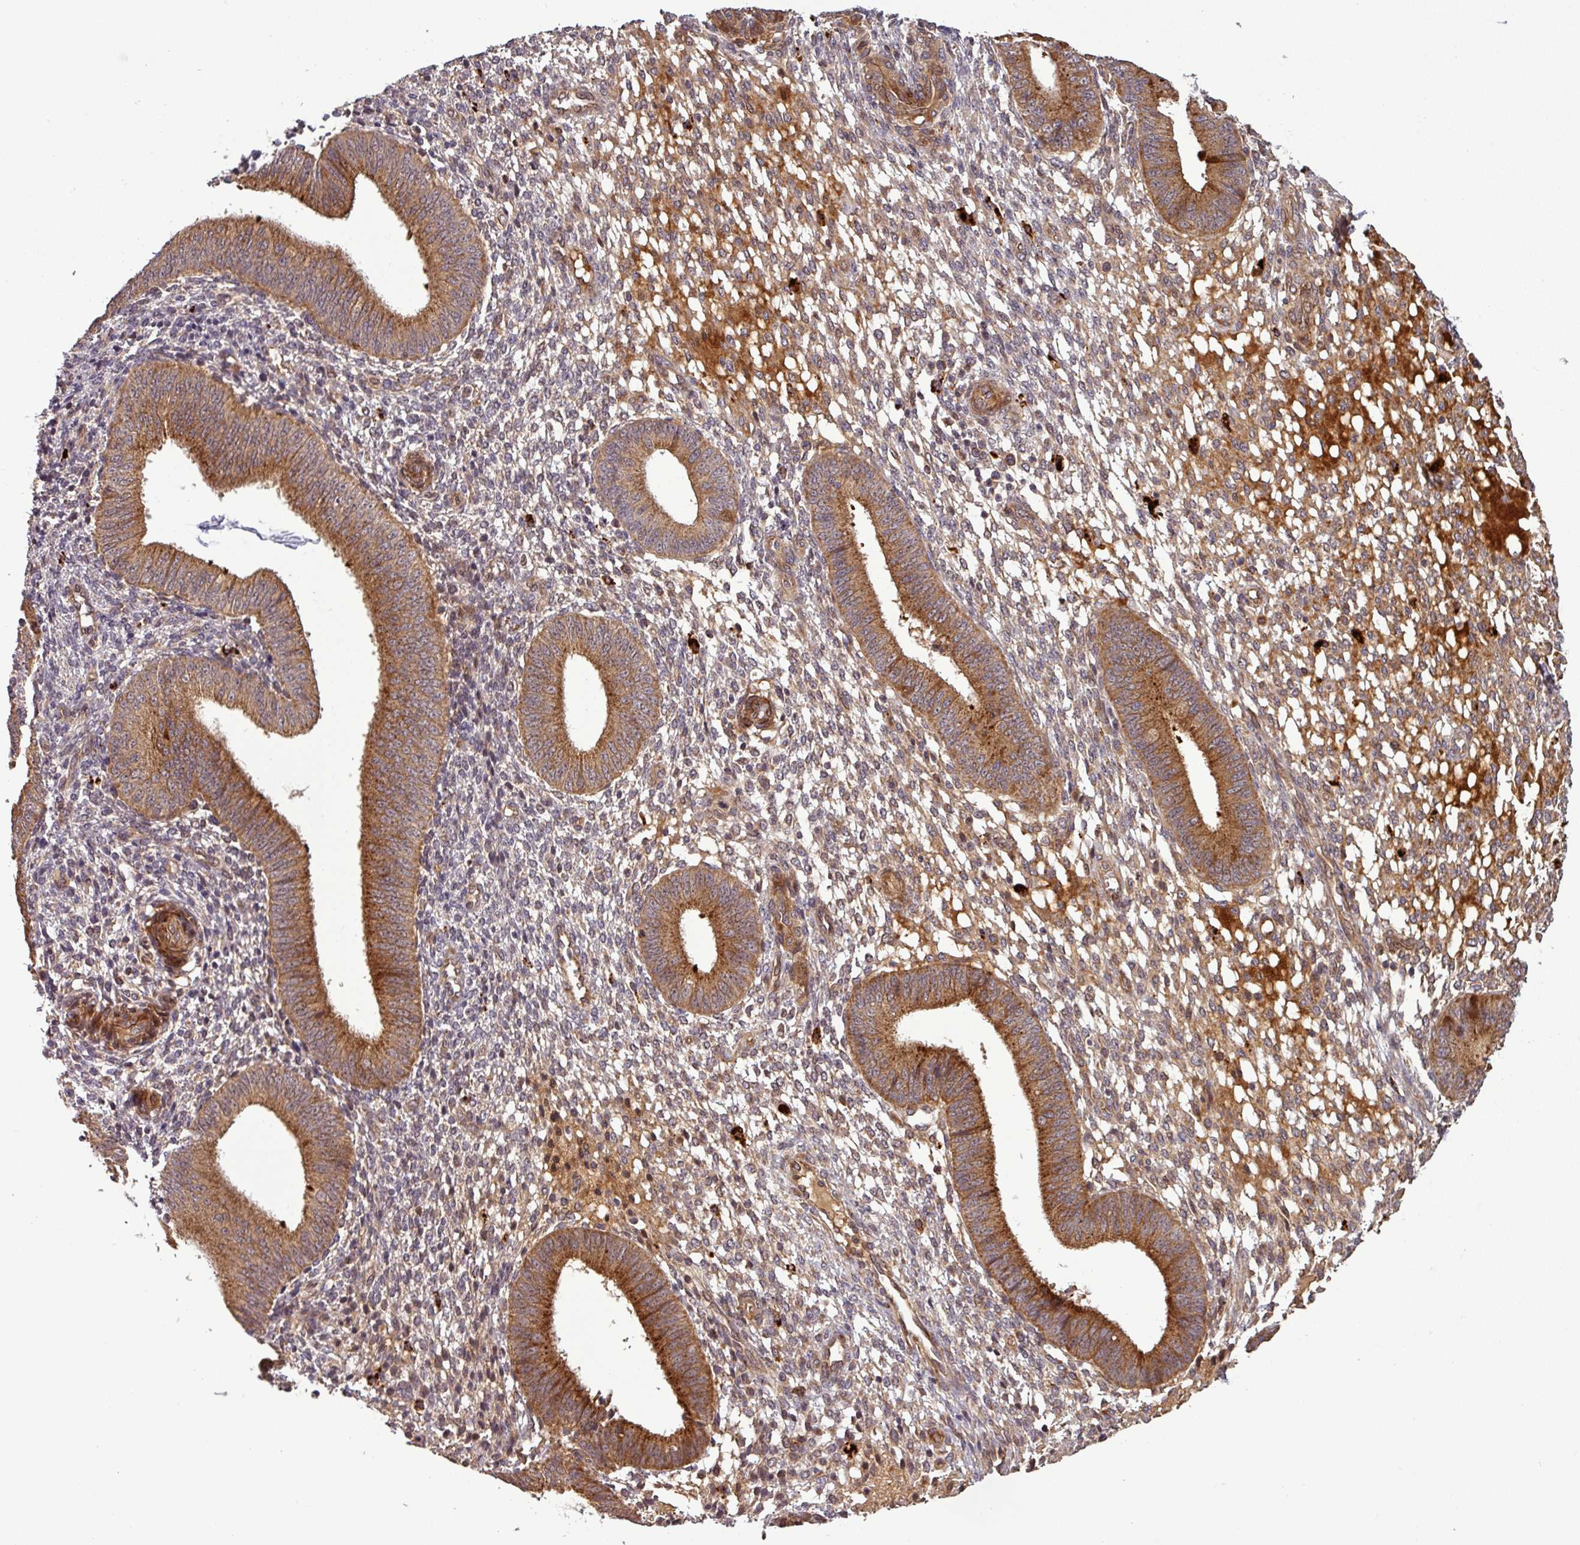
{"staining": {"intensity": "moderate", "quantity": "25%-75%", "location": "cytoplasmic/membranous"}, "tissue": "endometrium", "cell_type": "Cells in endometrial stroma", "image_type": "normal", "snomed": [{"axis": "morphology", "description": "Normal tissue, NOS"}, {"axis": "topography", "description": "Endometrium"}], "caption": "Endometrium stained with immunohistochemistry shows moderate cytoplasmic/membranous staining in about 25%-75% of cells in endometrial stroma.", "gene": "PUS1", "patient": {"sex": "female", "age": 49}}